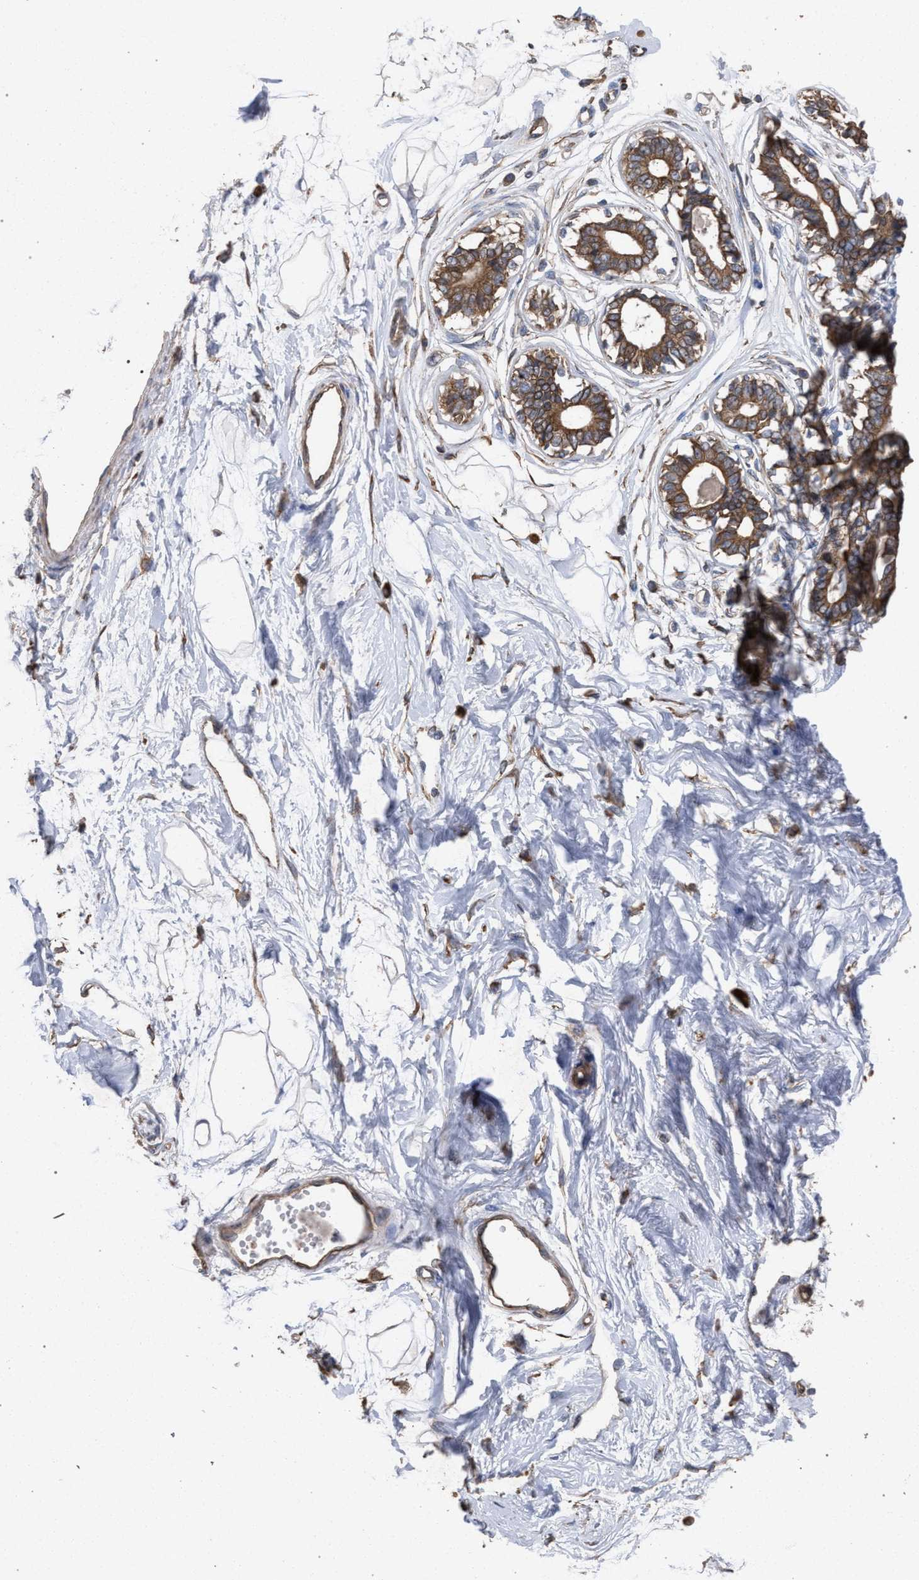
{"staining": {"intensity": "negative", "quantity": "none", "location": "none"}, "tissue": "breast", "cell_type": "Adipocytes", "image_type": "normal", "snomed": [{"axis": "morphology", "description": "Normal tissue, NOS"}, {"axis": "topography", "description": "Breast"}], "caption": "This histopathology image is of benign breast stained with immunohistochemistry to label a protein in brown with the nuclei are counter-stained blue. There is no positivity in adipocytes. (DAB immunohistochemistry, high magnification).", "gene": "BCL2L12", "patient": {"sex": "female", "age": 45}}